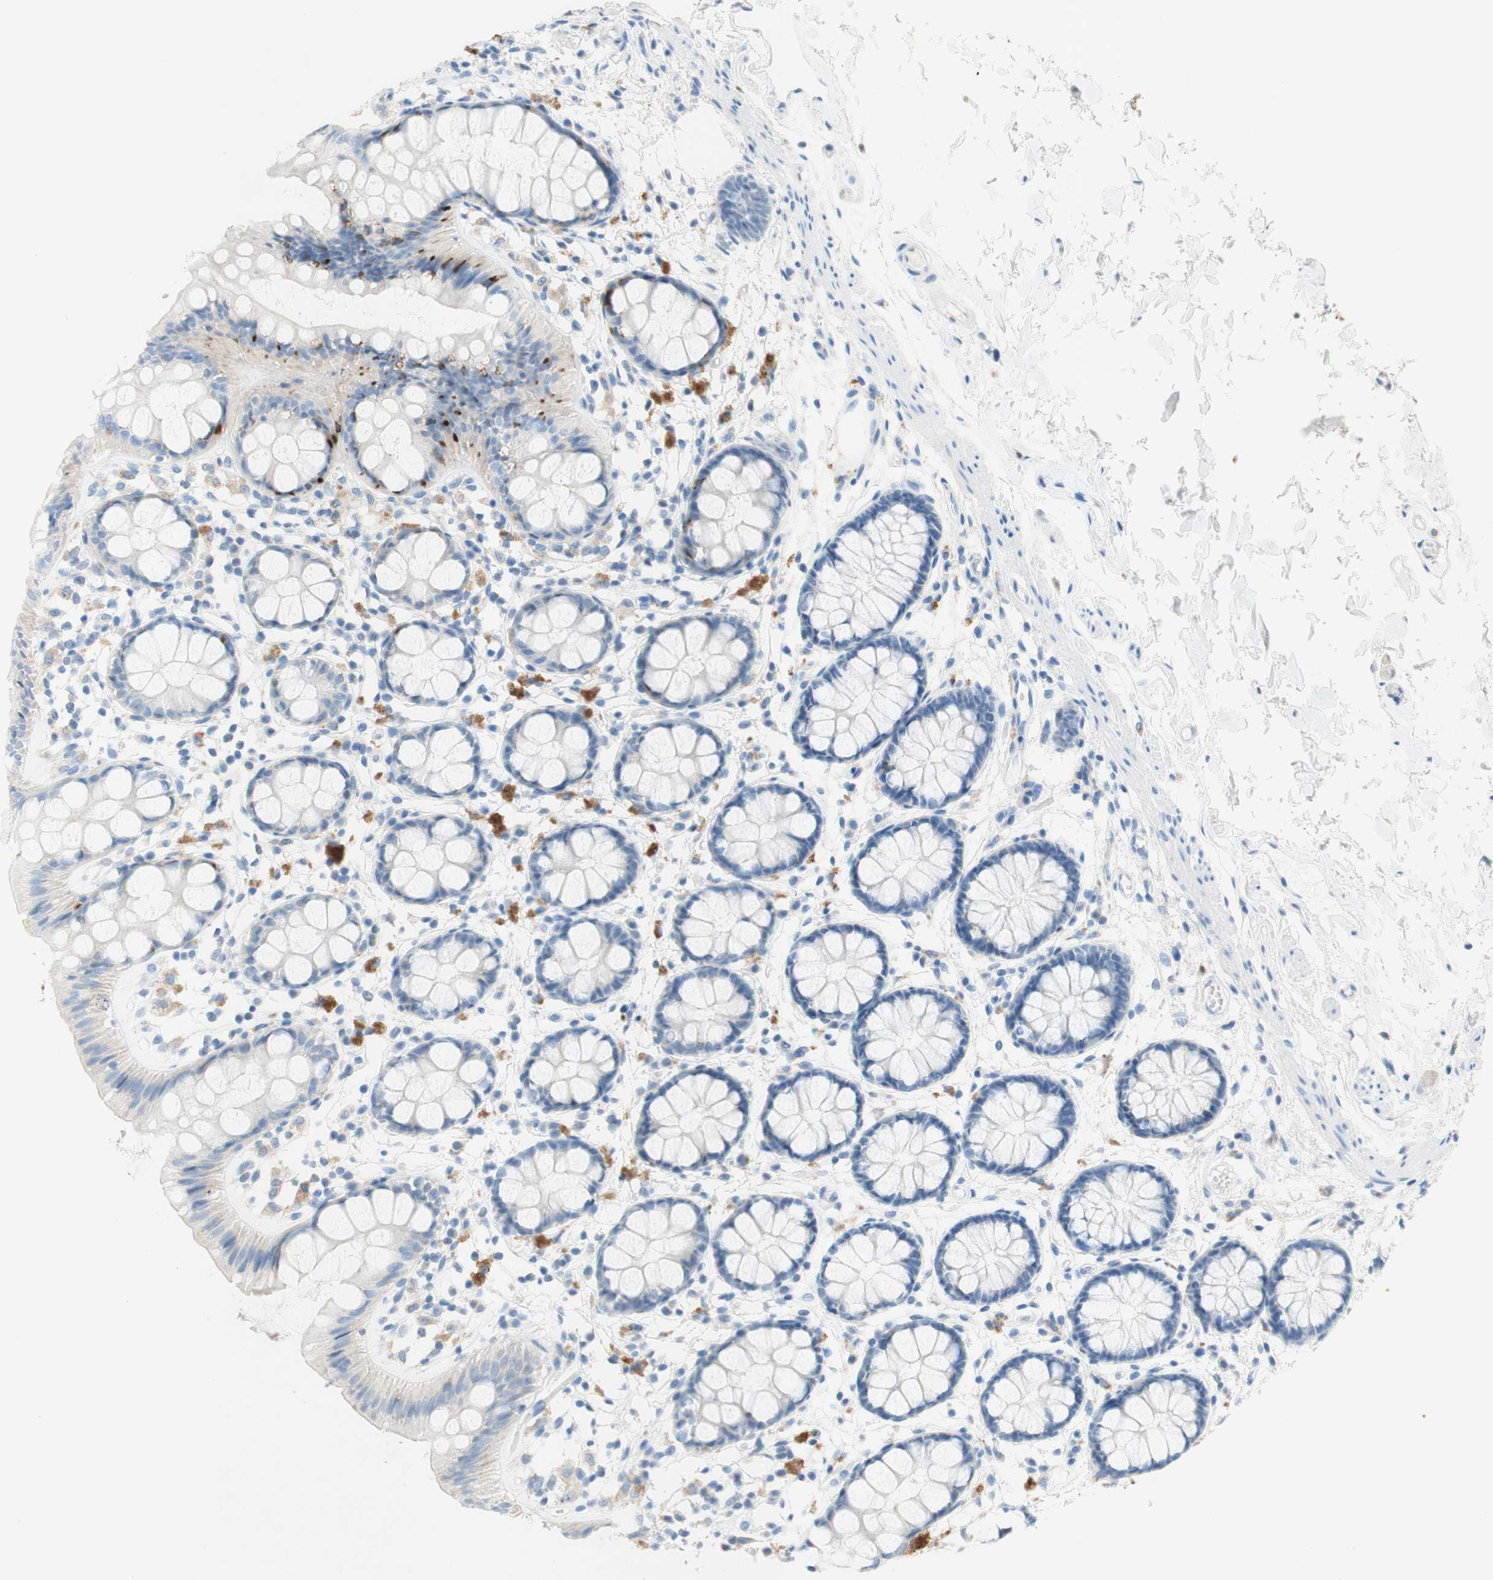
{"staining": {"intensity": "weak", "quantity": "<25%", "location": "cytoplasmic/membranous"}, "tissue": "rectum", "cell_type": "Glandular cells", "image_type": "normal", "snomed": [{"axis": "morphology", "description": "Normal tissue, NOS"}, {"axis": "topography", "description": "Rectum"}], "caption": "Glandular cells are negative for protein expression in benign human rectum. (Brightfield microscopy of DAB (3,3'-diaminobenzidine) IHC at high magnification).", "gene": "POLR2J3", "patient": {"sex": "female", "age": 66}}